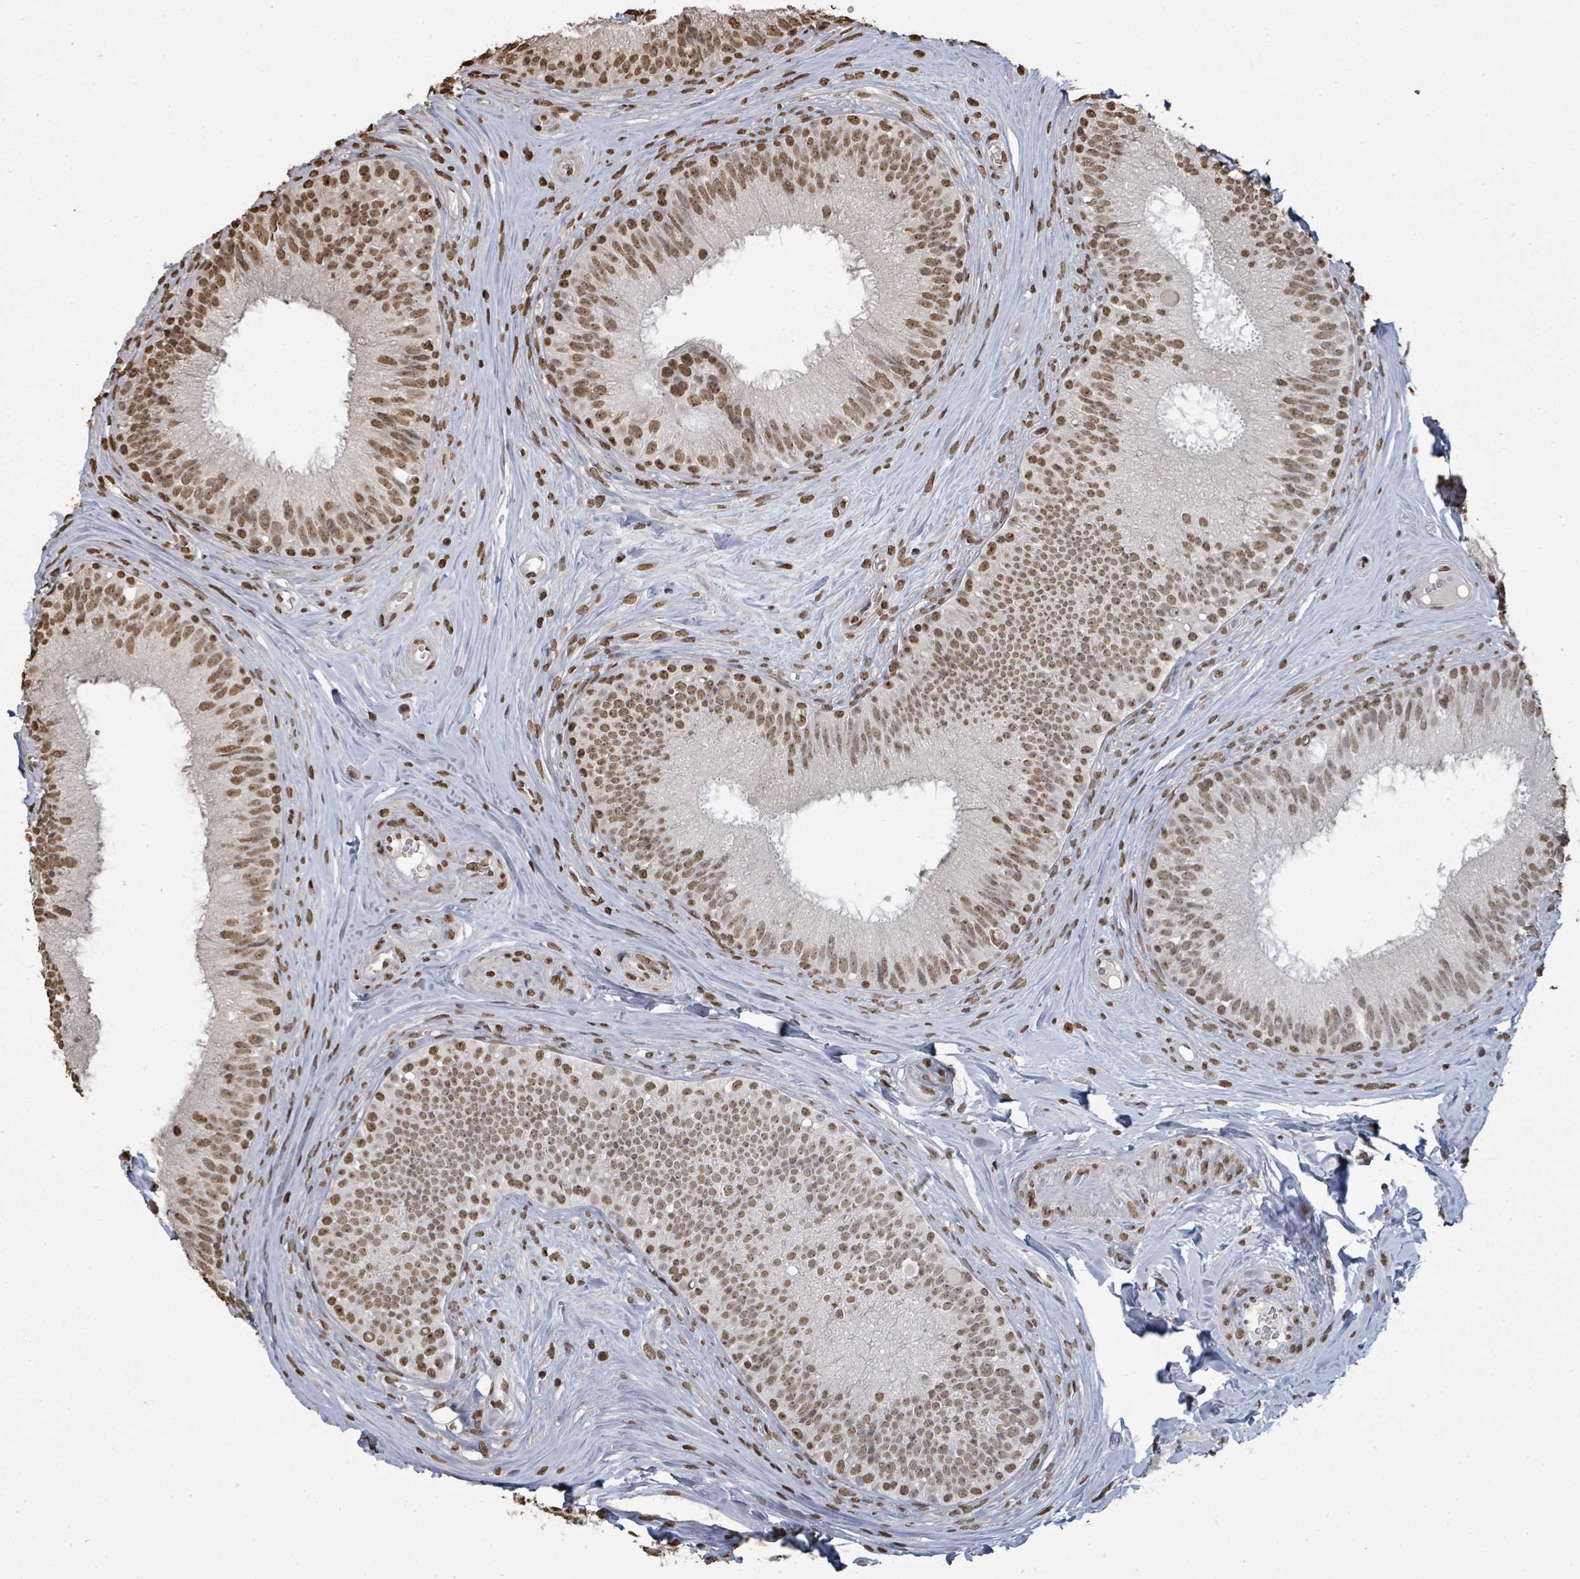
{"staining": {"intensity": "moderate", "quantity": ">75%", "location": "nuclear"}, "tissue": "epididymis", "cell_type": "Glandular cells", "image_type": "normal", "snomed": [{"axis": "morphology", "description": "Normal tissue, NOS"}, {"axis": "topography", "description": "Epididymis"}], "caption": "Brown immunohistochemical staining in normal human epididymis shows moderate nuclear positivity in approximately >75% of glandular cells.", "gene": "MRPS12", "patient": {"sex": "male", "age": 34}}